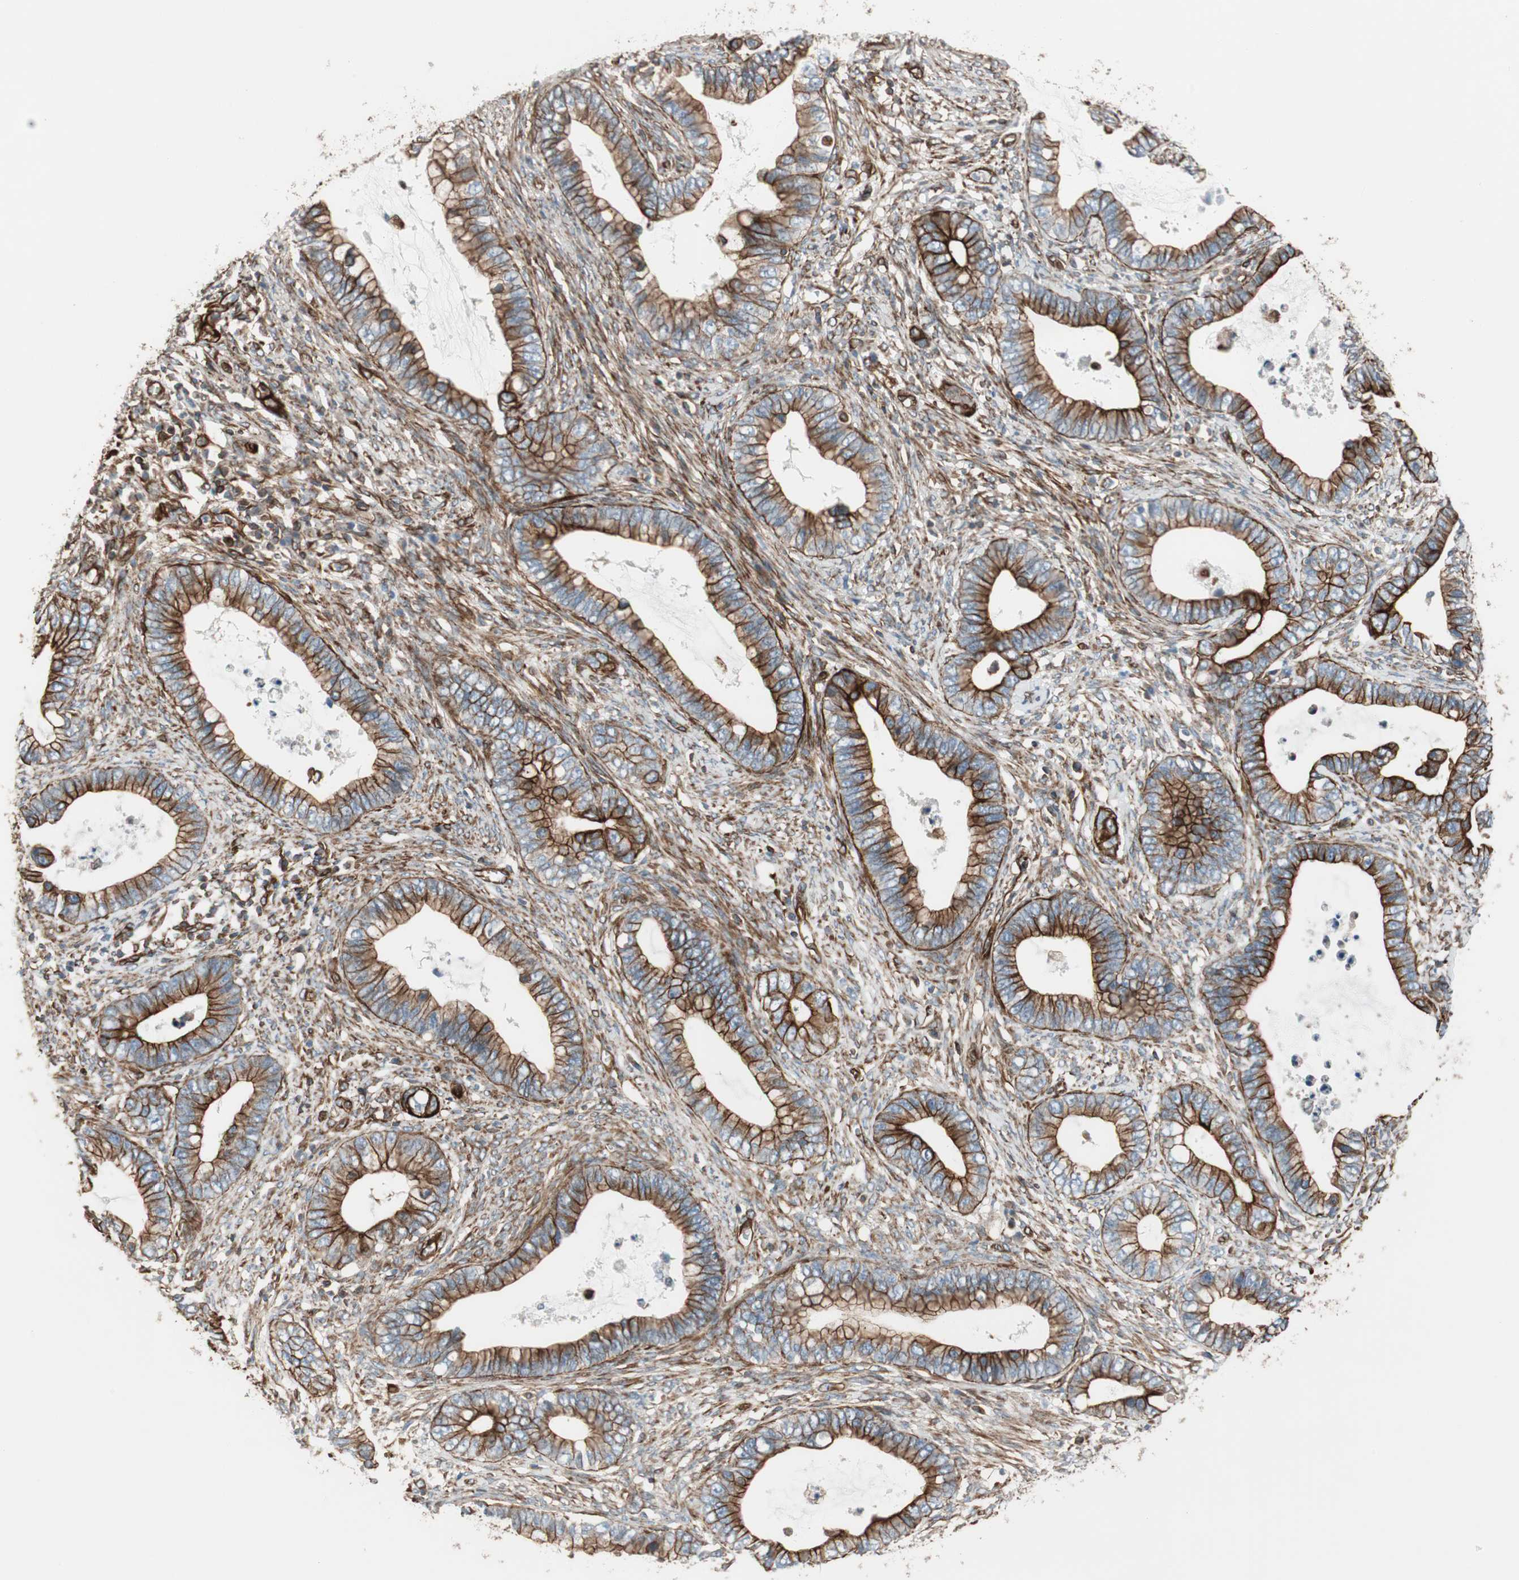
{"staining": {"intensity": "strong", "quantity": ">75%", "location": "cytoplasmic/membranous"}, "tissue": "cervical cancer", "cell_type": "Tumor cells", "image_type": "cancer", "snomed": [{"axis": "morphology", "description": "Adenocarcinoma, NOS"}, {"axis": "topography", "description": "Cervix"}], "caption": "There is high levels of strong cytoplasmic/membranous staining in tumor cells of adenocarcinoma (cervical), as demonstrated by immunohistochemical staining (brown color).", "gene": "TCTA", "patient": {"sex": "female", "age": 44}}